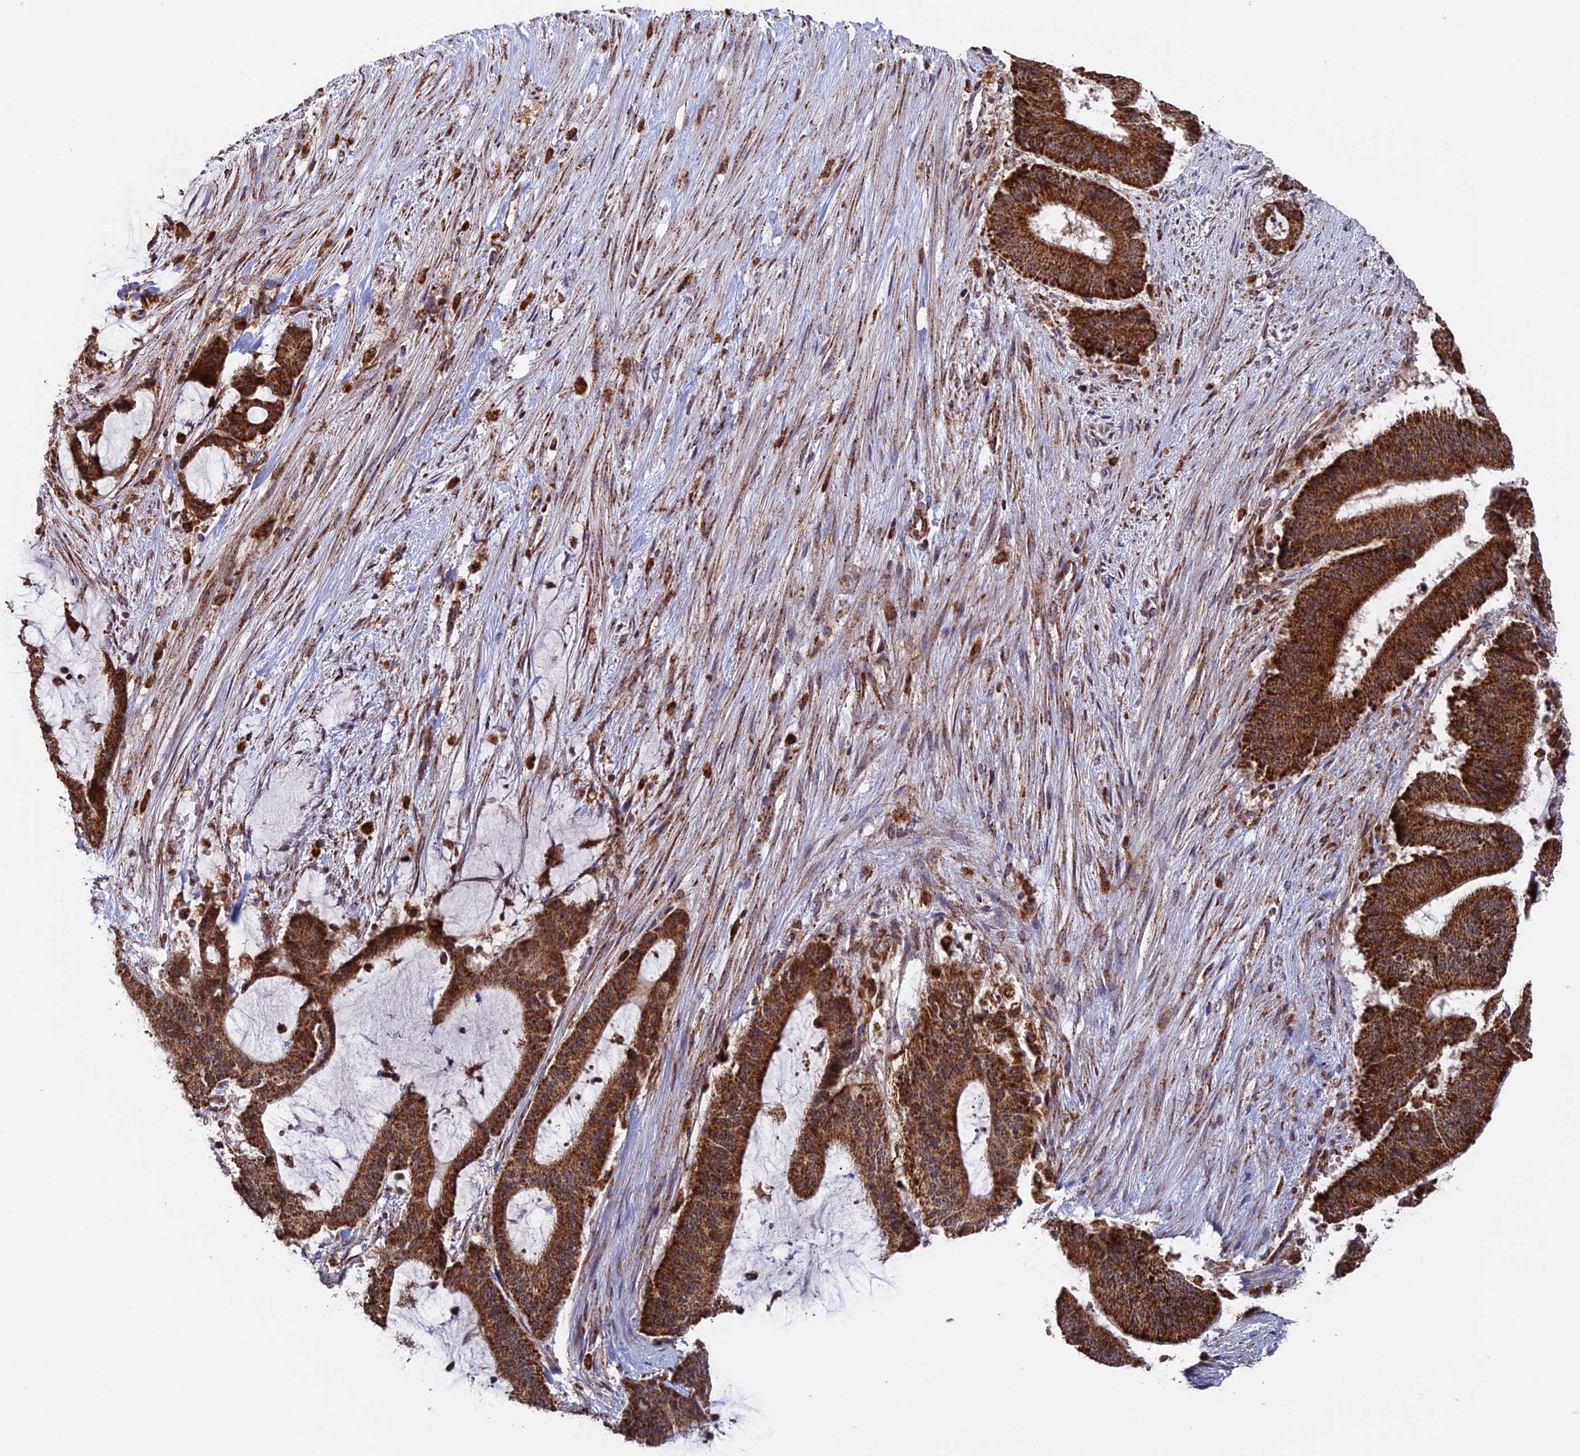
{"staining": {"intensity": "strong", "quantity": ">75%", "location": "cytoplasmic/membranous"}, "tissue": "liver cancer", "cell_type": "Tumor cells", "image_type": "cancer", "snomed": [{"axis": "morphology", "description": "Normal tissue, NOS"}, {"axis": "morphology", "description": "Cholangiocarcinoma"}, {"axis": "topography", "description": "Liver"}, {"axis": "topography", "description": "Peripheral nerve tissue"}], "caption": "DAB immunohistochemical staining of liver cholangiocarcinoma demonstrates strong cytoplasmic/membranous protein expression in about >75% of tumor cells. (DAB (3,3'-diaminobenzidine) IHC with brightfield microscopy, high magnification).", "gene": "DTYMK", "patient": {"sex": "female", "age": 73}}